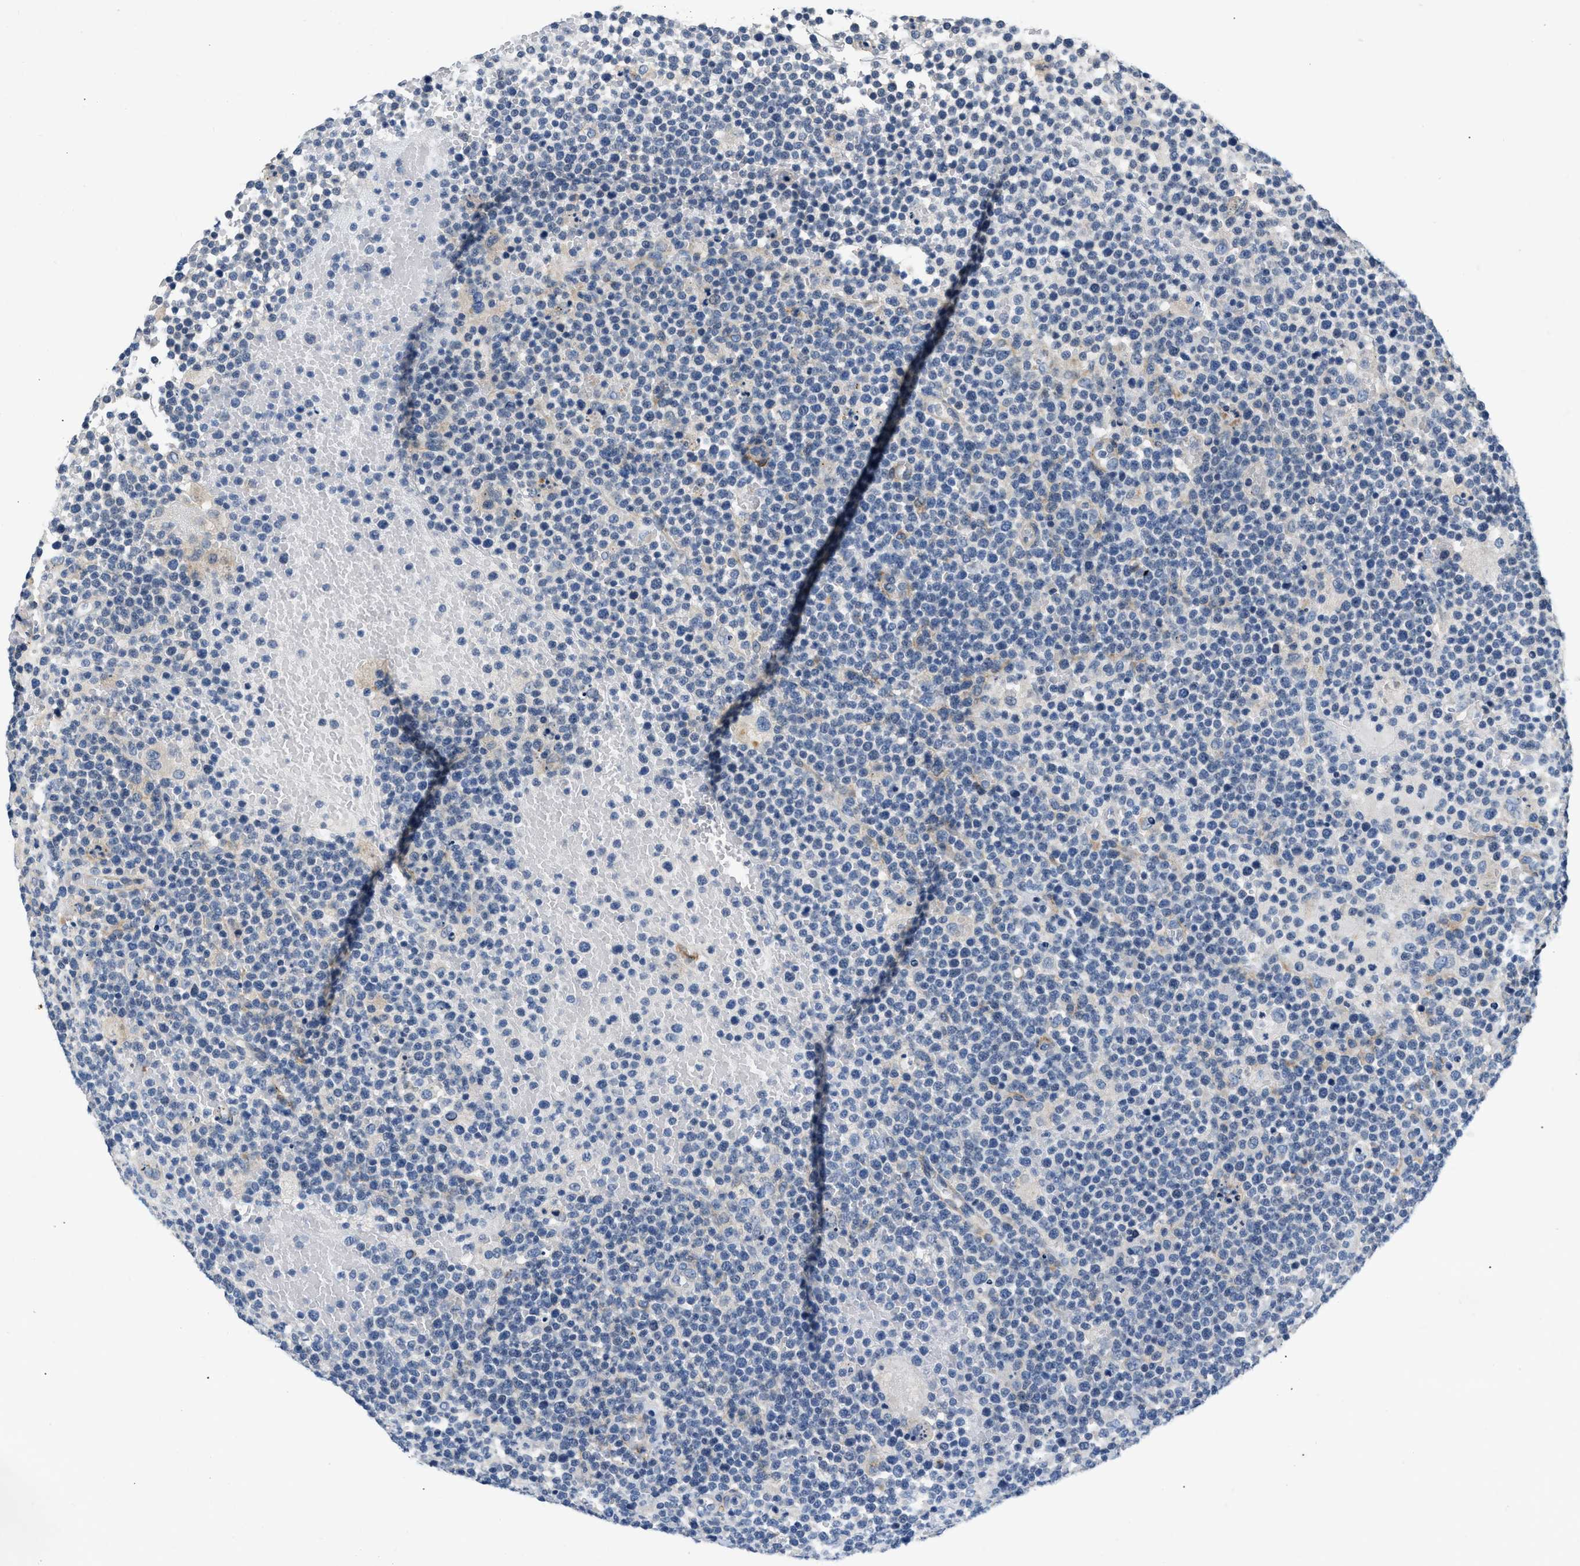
{"staining": {"intensity": "negative", "quantity": "none", "location": "none"}, "tissue": "lymphoma", "cell_type": "Tumor cells", "image_type": "cancer", "snomed": [{"axis": "morphology", "description": "Malignant lymphoma, non-Hodgkin's type, High grade"}, {"axis": "topography", "description": "Lymph node"}], "caption": "This is a histopathology image of IHC staining of lymphoma, which shows no staining in tumor cells.", "gene": "PDGFRA", "patient": {"sex": "male", "age": 61}}